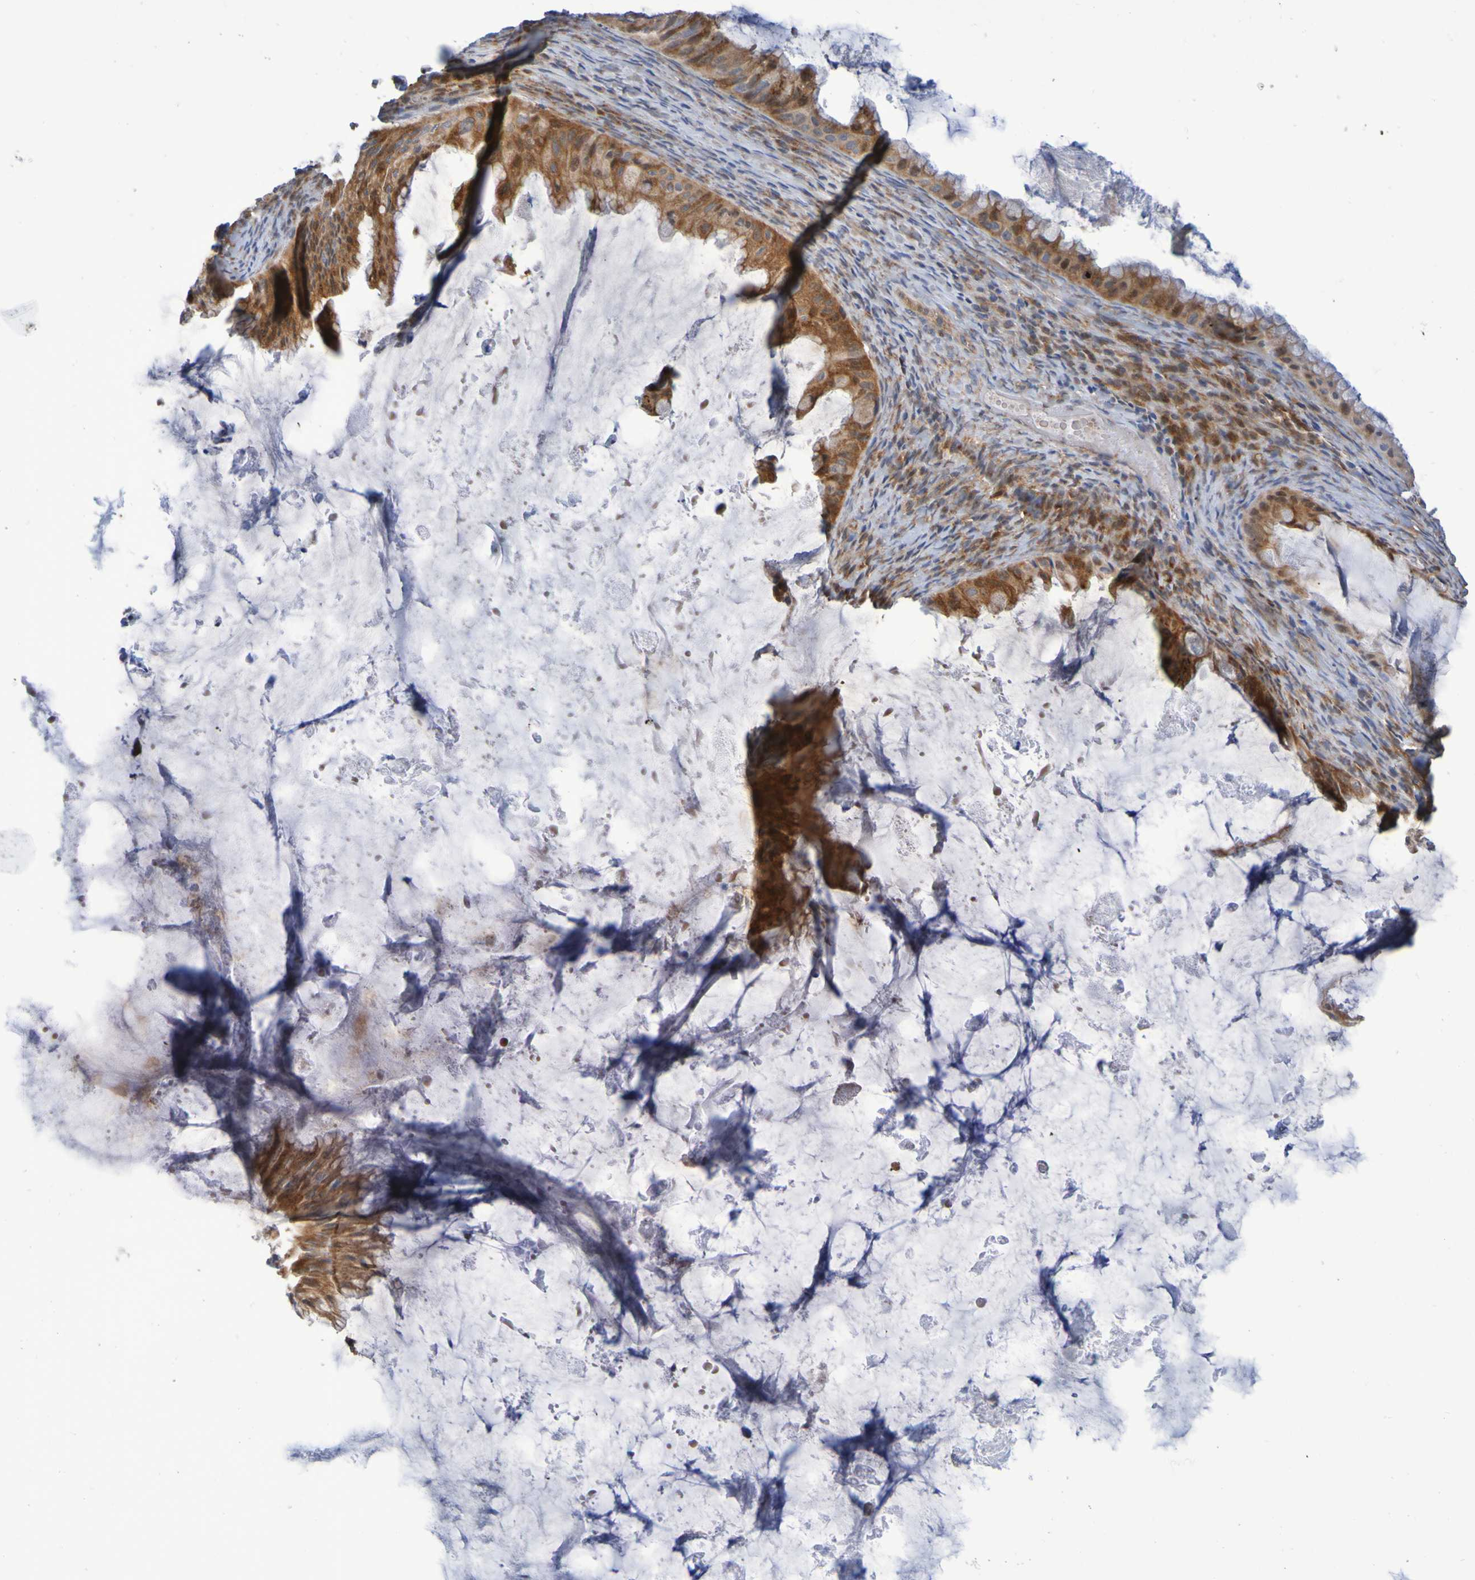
{"staining": {"intensity": "strong", "quantity": ">75%", "location": "cytoplasmic/membranous"}, "tissue": "ovarian cancer", "cell_type": "Tumor cells", "image_type": "cancer", "snomed": [{"axis": "morphology", "description": "Cystadenocarcinoma, mucinous, NOS"}, {"axis": "topography", "description": "Ovary"}], "caption": "Immunohistochemical staining of mucinous cystadenocarcinoma (ovarian) reveals high levels of strong cytoplasmic/membranous staining in approximately >75% of tumor cells.", "gene": "CCDC51", "patient": {"sex": "female", "age": 61}}